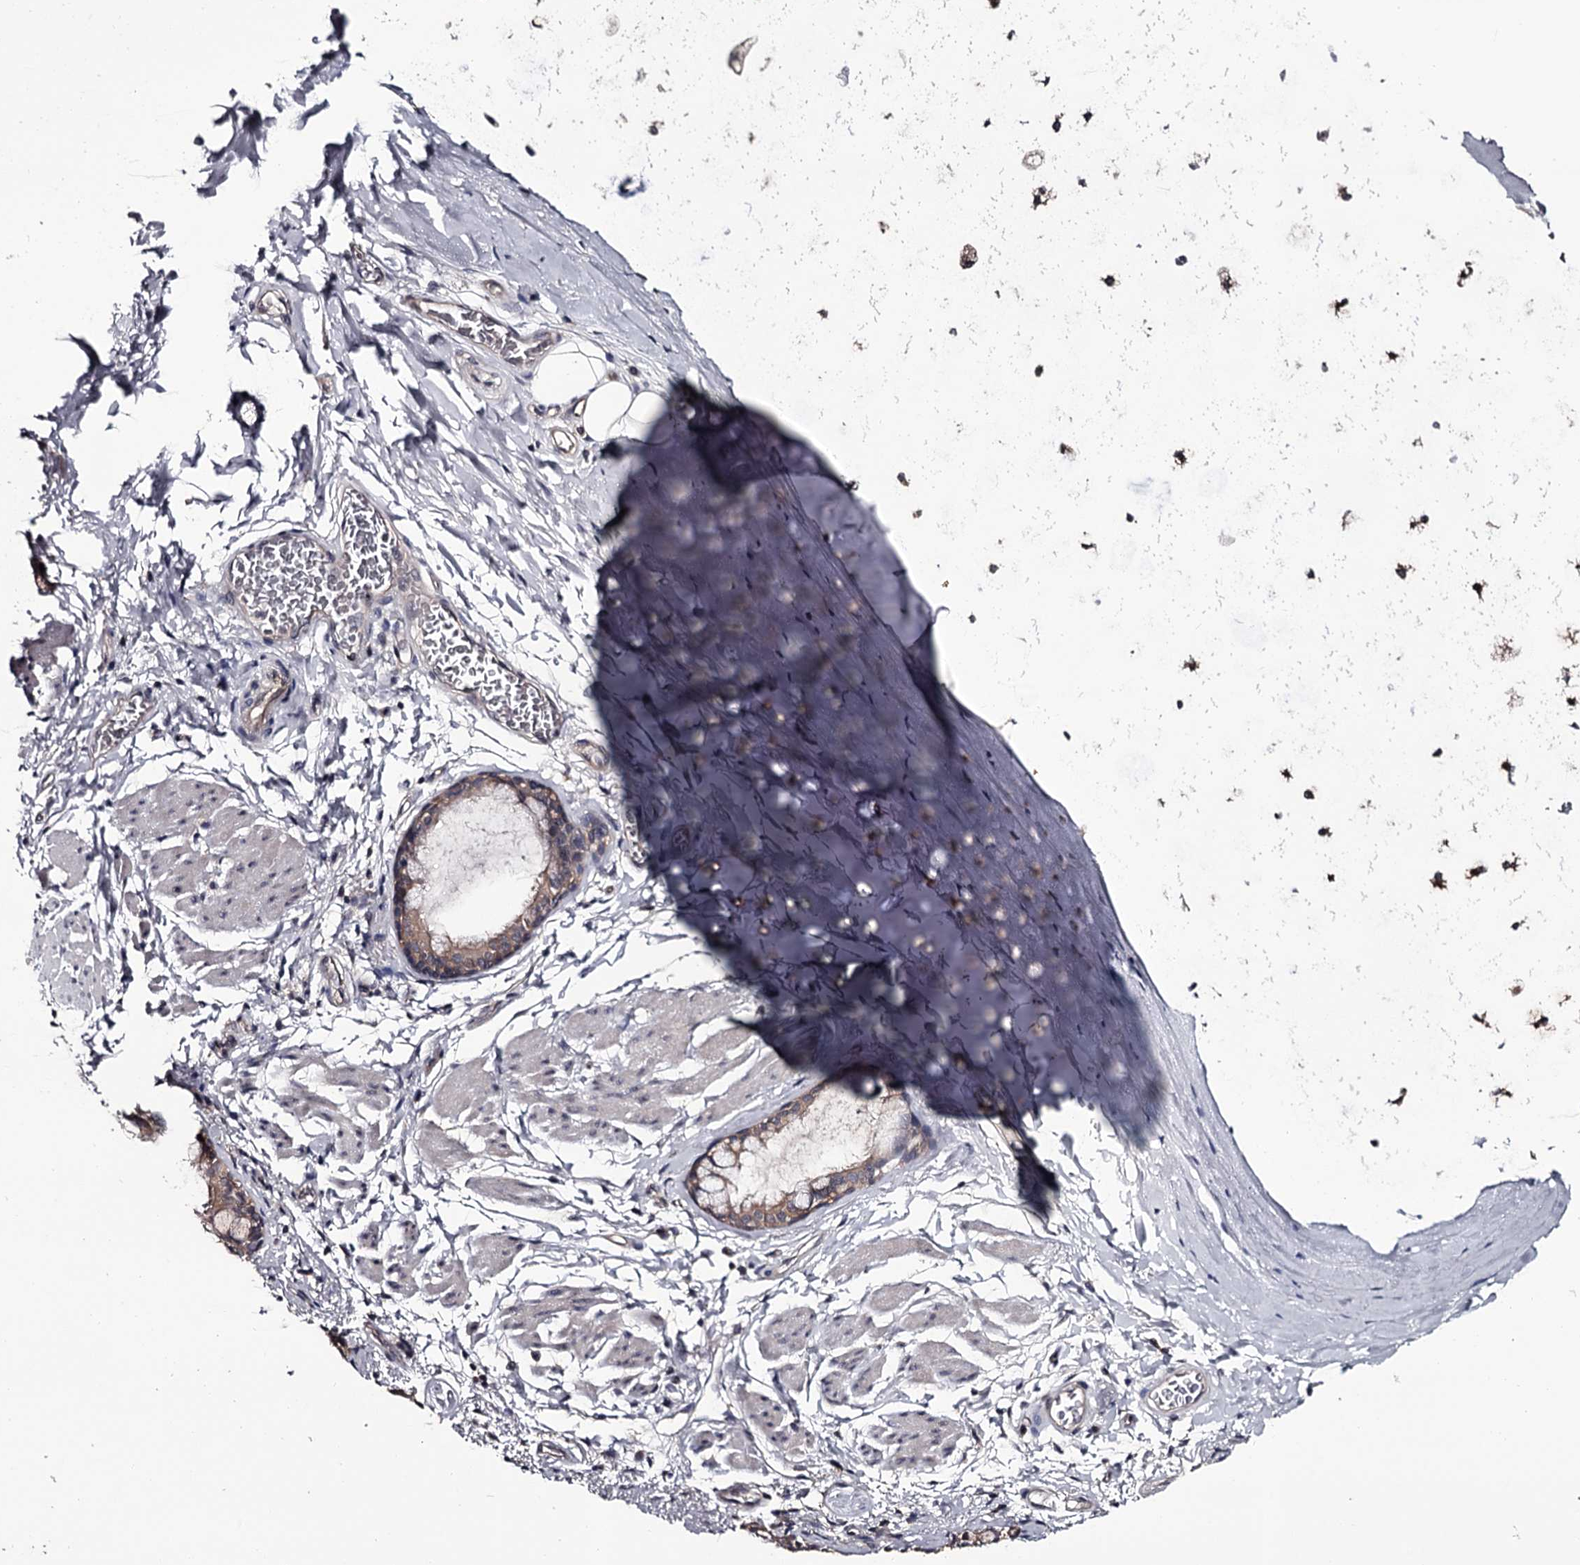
{"staining": {"intensity": "weak", "quantity": "<25%", "location": "cytoplasmic/membranous"}, "tissue": "bronchus", "cell_type": "Respiratory epithelial cells", "image_type": "normal", "snomed": [{"axis": "morphology", "description": "Normal tissue, NOS"}, {"axis": "topography", "description": "Cartilage tissue"}, {"axis": "topography", "description": "Bronchus"}], "caption": "Respiratory epithelial cells show no significant expression in unremarkable bronchus. (Stains: DAB IHC with hematoxylin counter stain, Microscopy: brightfield microscopy at high magnification).", "gene": "DAO", "patient": {"sex": "female", "age": 36}}